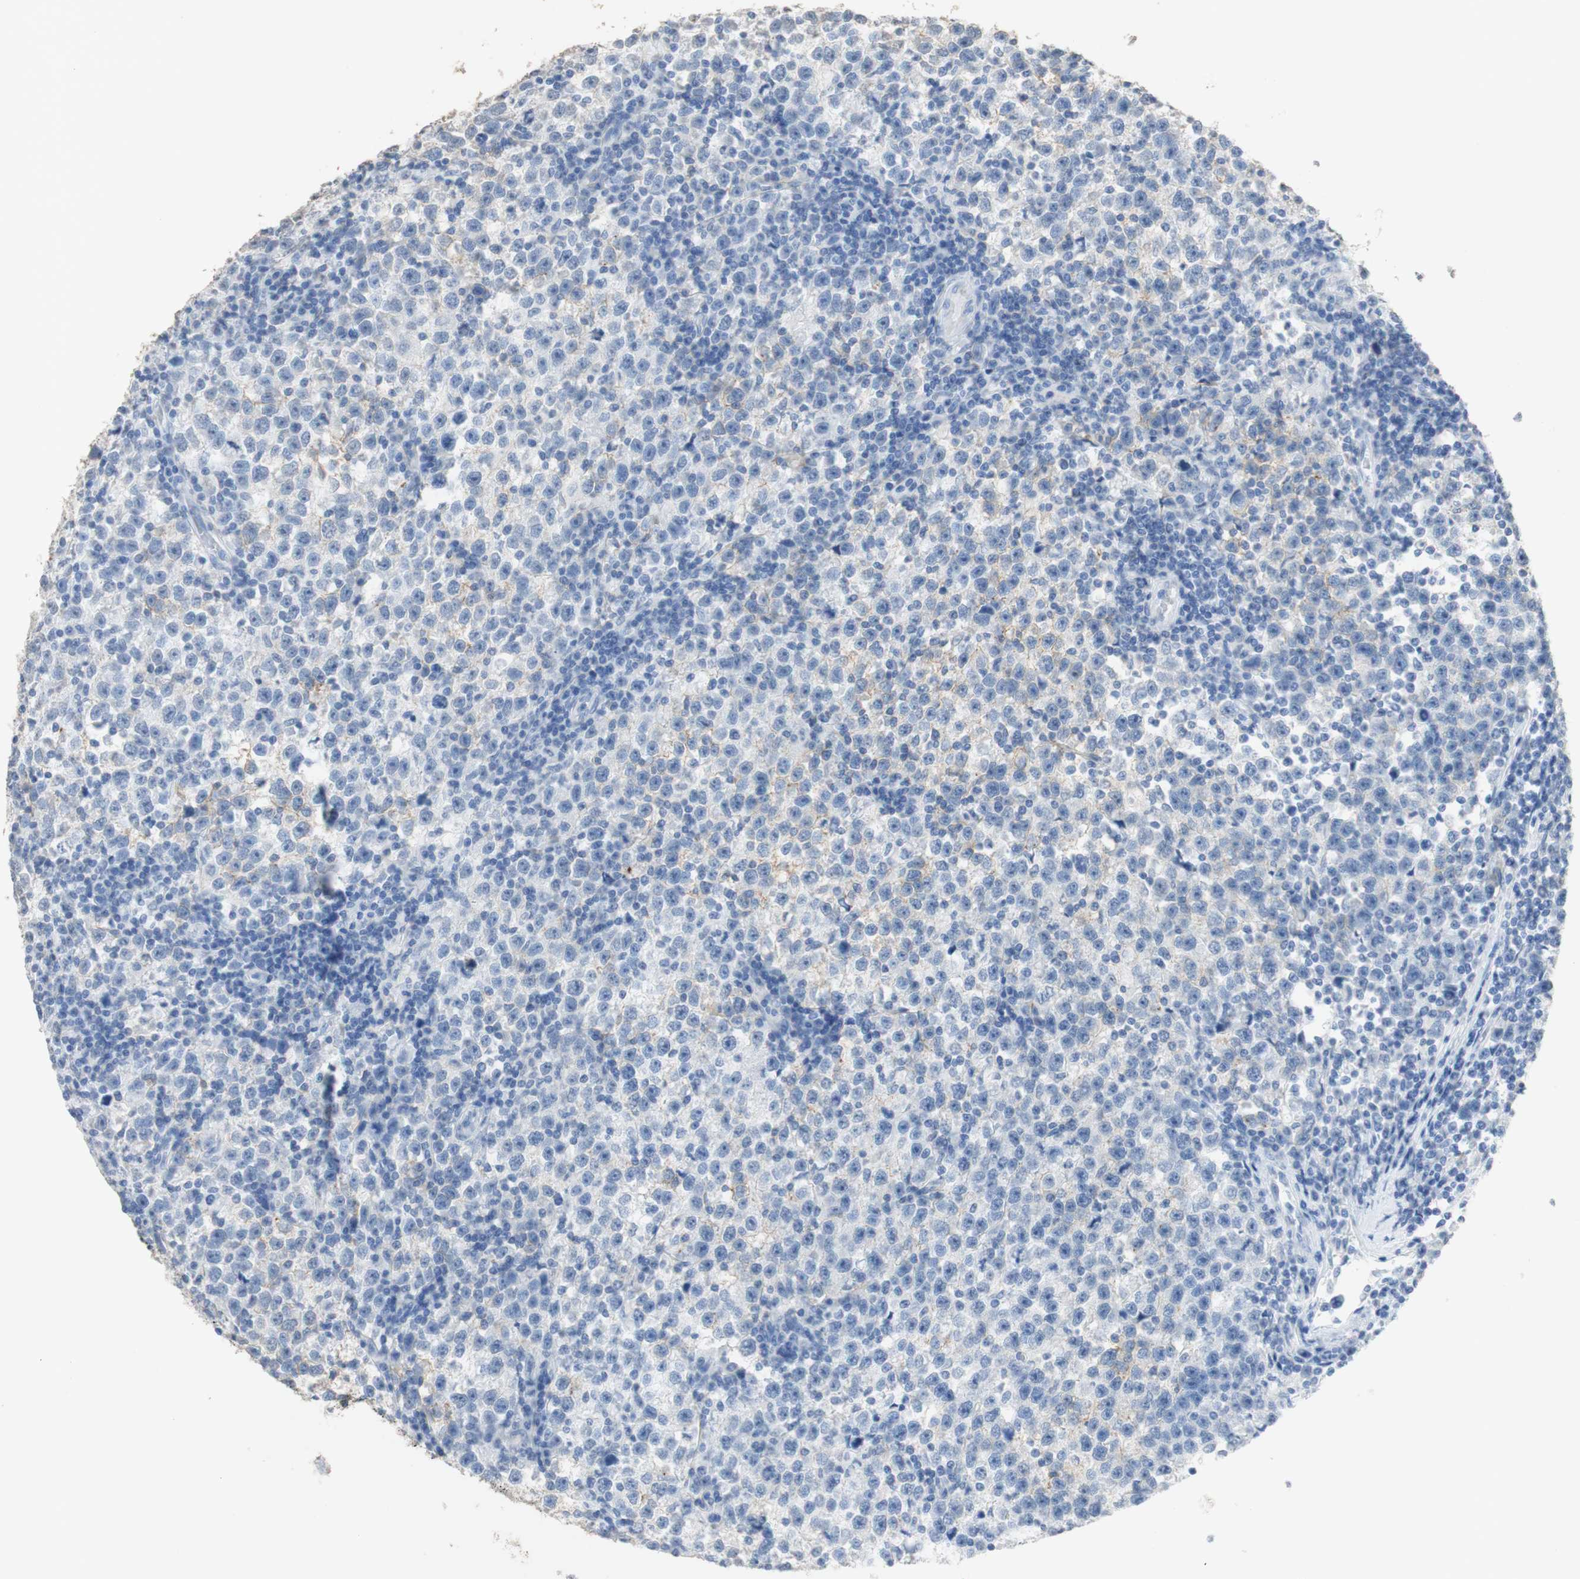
{"staining": {"intensity": "weak", "quantity": "<25%", "location": "cytoplasmic/membranous"}, "tissue": "testis cancer", "cell_type": "Tumor cells", "image_type": "cancer", "snomed": [{"axis": "morphology", "description": "Seminoma, NOS"}, {"axis": "topography", "description": "Testis"}], "caption": "The photomicrograph shows no staining of tumor cells in testis cancer.", "gene": "L1CAM", "patient": {"sex": "male", "age": 43}}